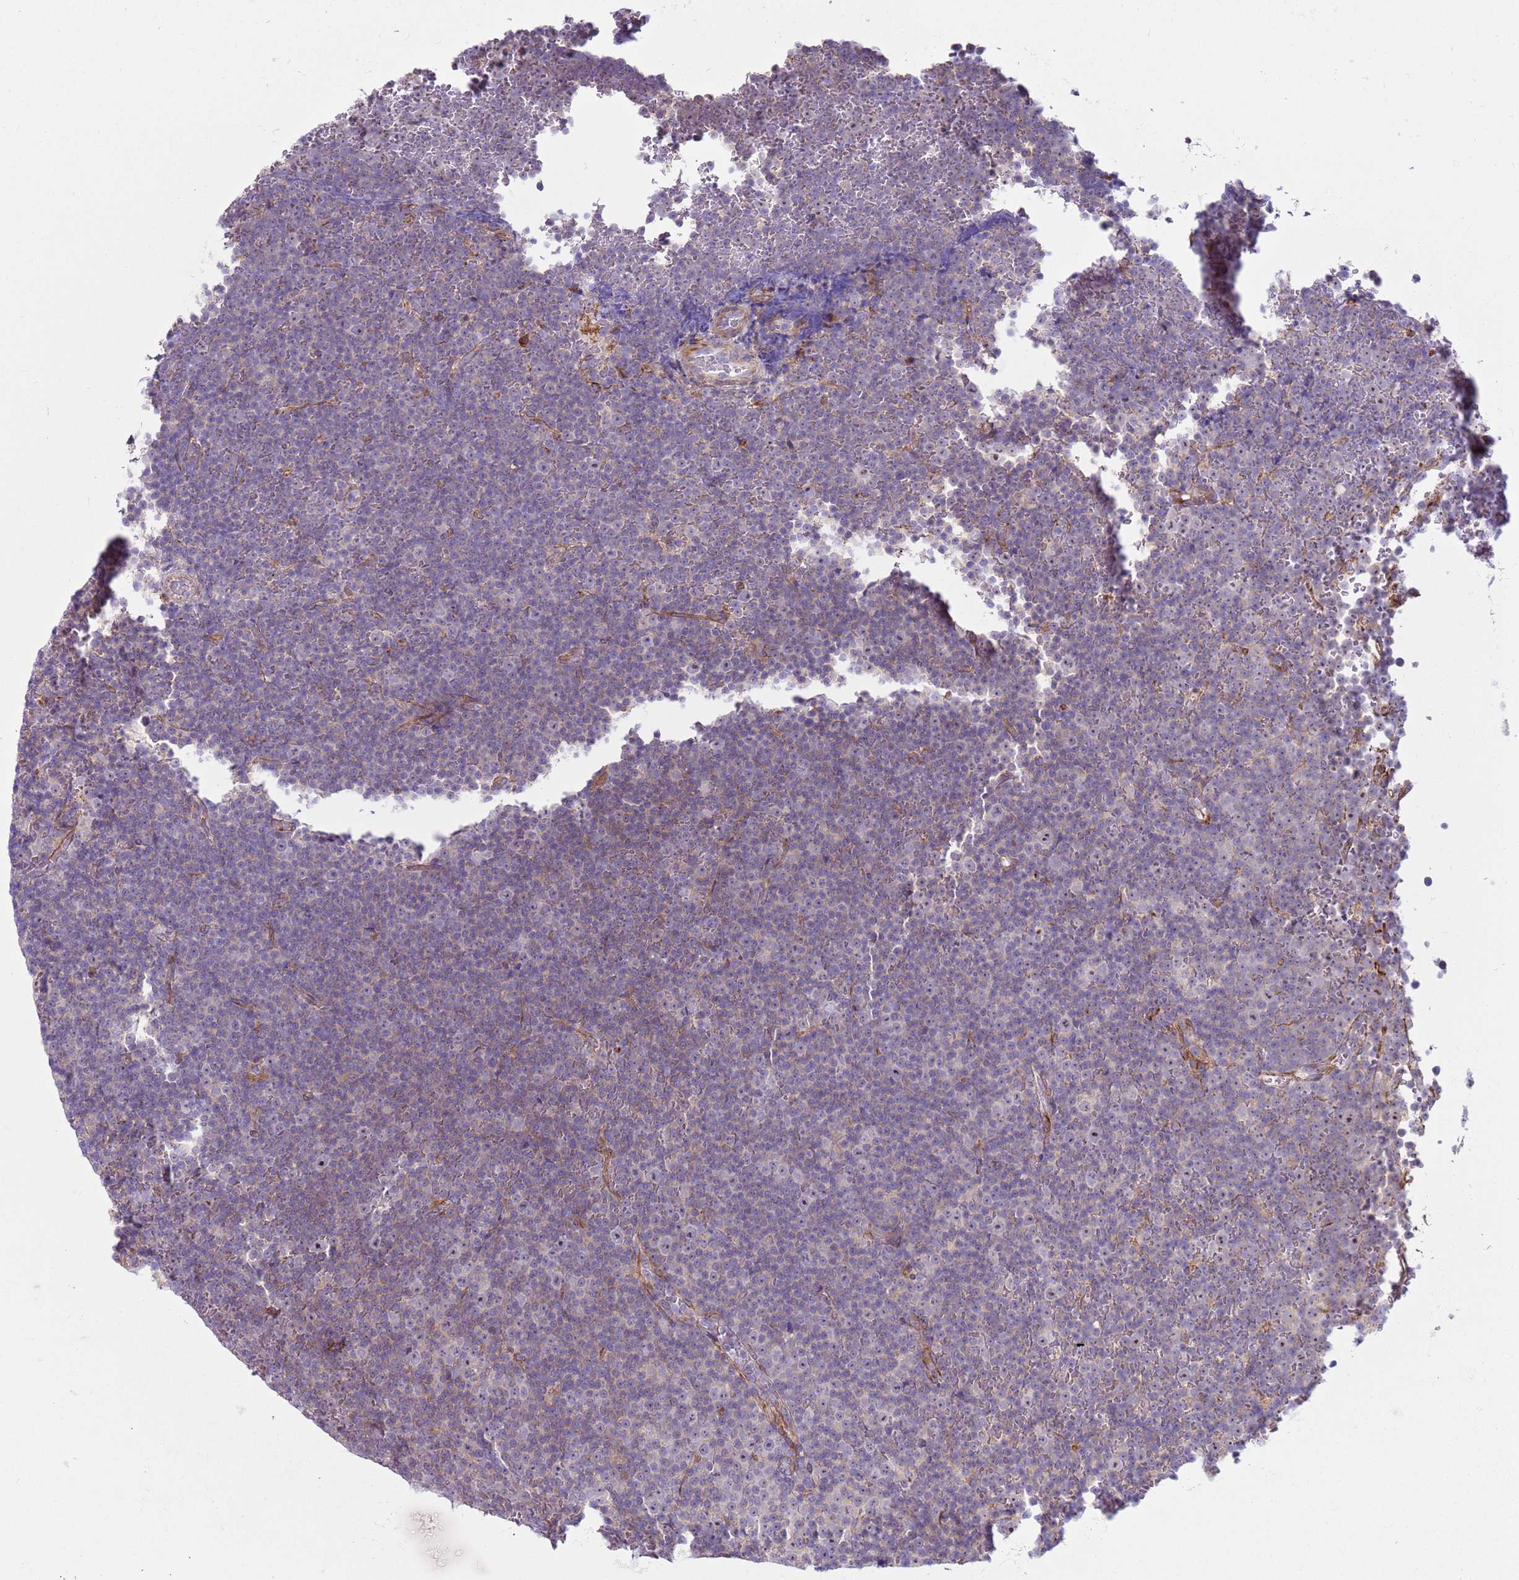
{"staining": {"intensity": "negative", "quantity": "none", "location": "none"}, "tissue": "lymphoma", "cell_type": "Tumor cells", "image_type": "cancer", "snomed": [{"axis": "morphology", "description": "Malignant lymphoma, non-Hodgkin's type, Low grade"}, {"axis": "topography", "description": "Lymph node"}], "caption": "Lymphoma stained for a protein using immunohistochemistry (IHC) demonstrates no expression tumor cells.", "gene": "HEATR1", "patient": {"sex": "female", "age": 67}}